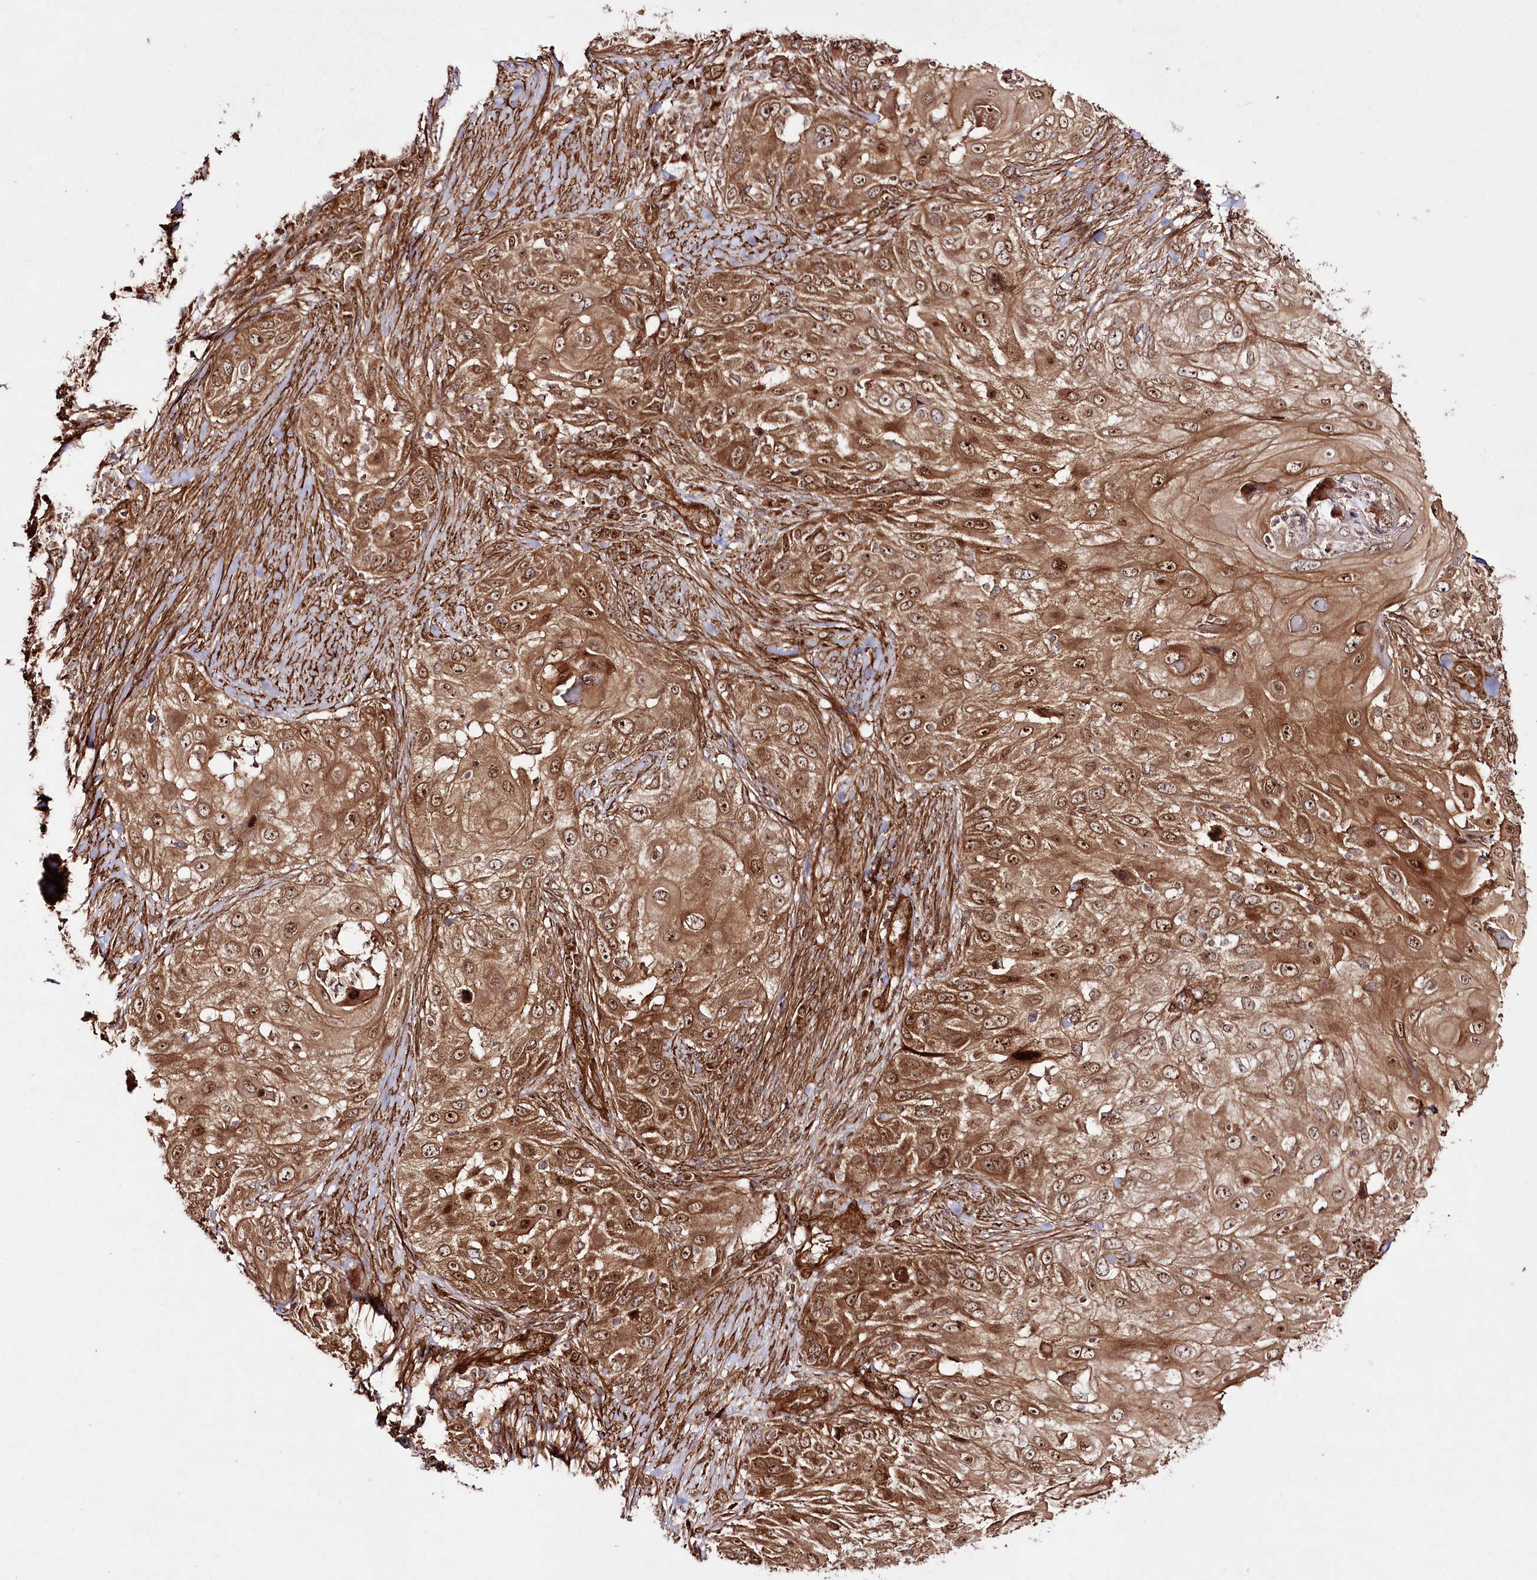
{"staining": {"intensity": "moderate", "quantity": ">75%", "location": "cytoplasmic/membranous,nuclear"}, "tissue": "skin cancer", "cell_type": "Tumor cells", "image_type": "cancer", "snomed": [{"axis": "morphology", "description": "Squamous cell carcinoma, NOS"}, {"axis": "topography", "description": "Skin"}], "caption": "Protein expression by IHC reveals moderate cytoplasmic/membranous and nuclear expression in approximately >75% of tumor cells in skin cancer. (Brightfield microscopy of DAB IHC at high magnification).", "gene": "REXO2", "patient": {"sex": "female", "age": 44}}